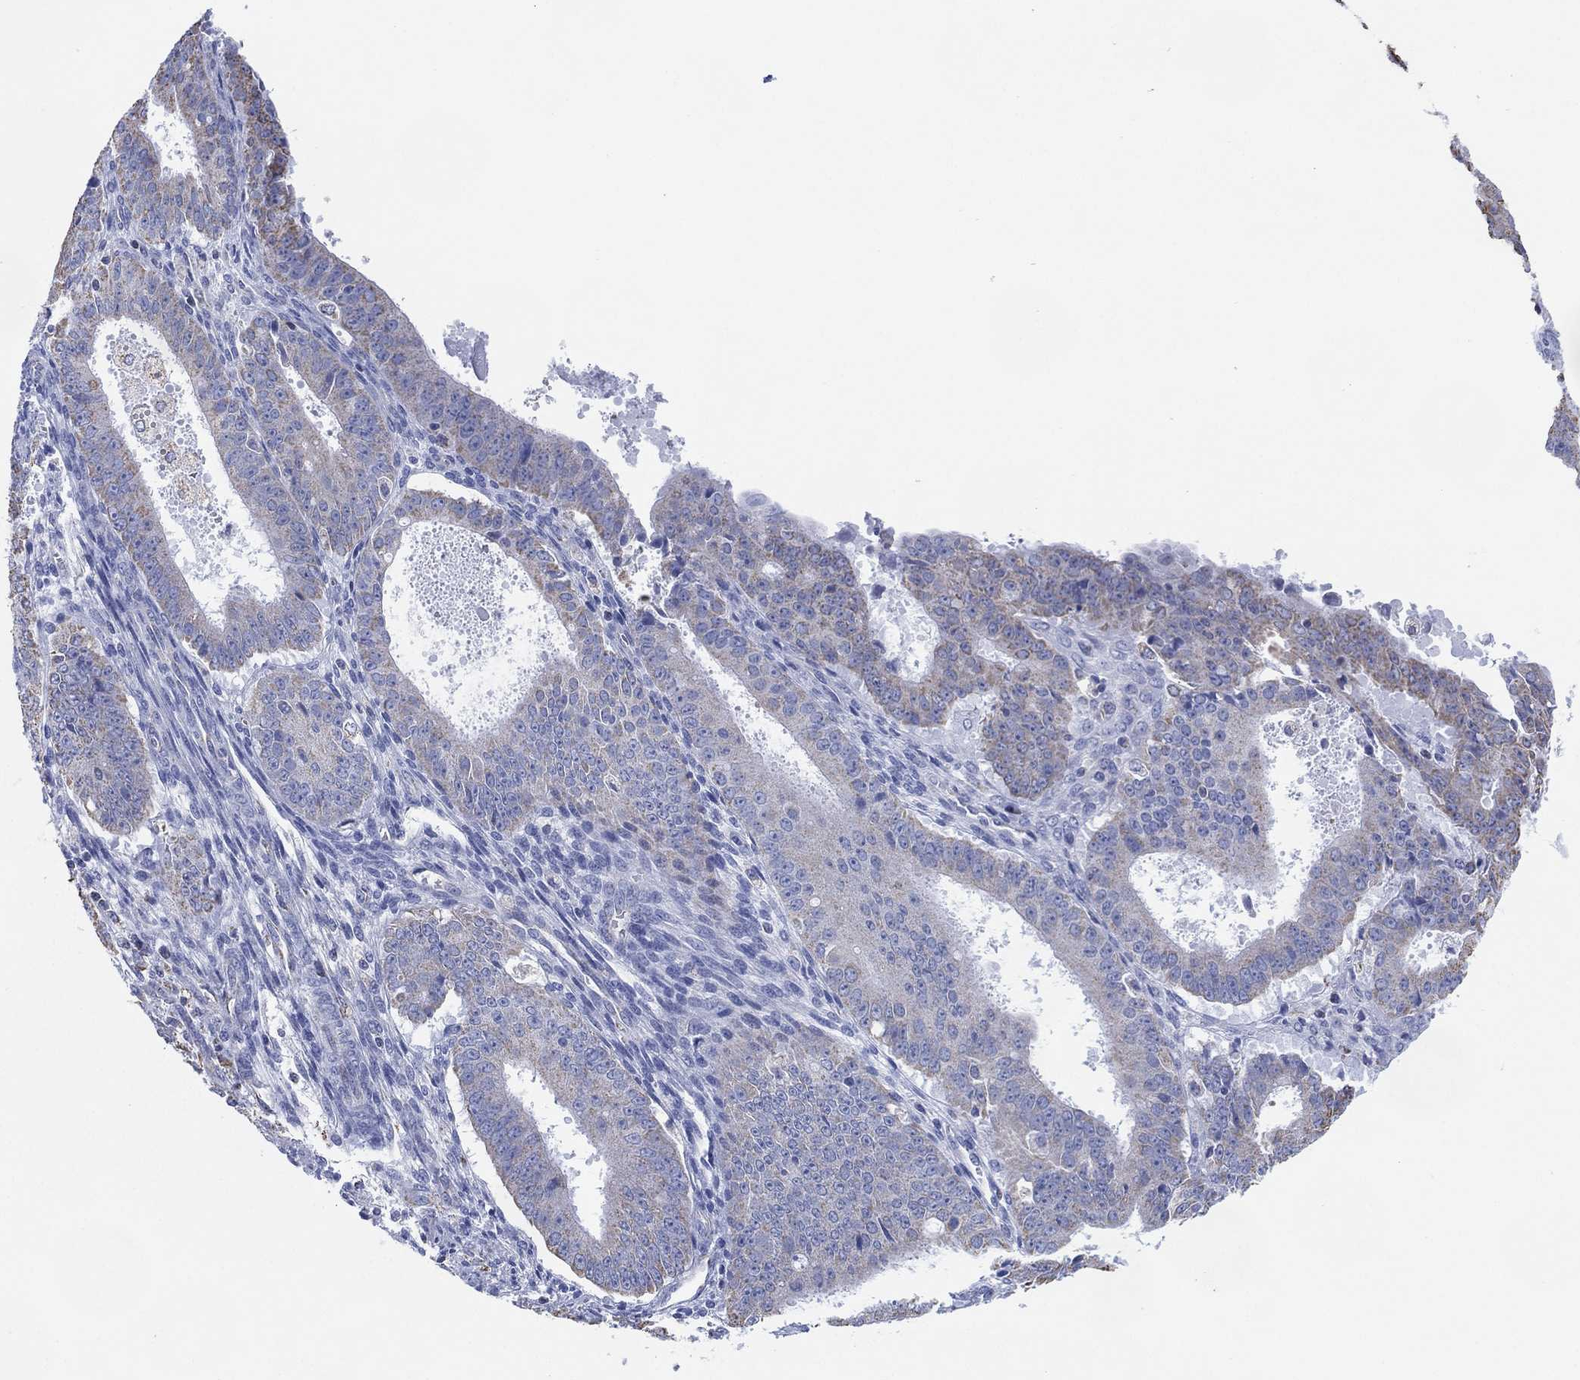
{"staining": {"intensity": "negative", "quantity": "none", "location": "none"}, "tissue": "ovarian cancer", "cell_type": "Tumor cells", "image_type": "cancer", "snomed": [{"axis": "morphology", "description": "Carcinoma, endometroid"}, {"axis": "topography", "description": "Ovary"}], "caption": "Immunohistochemistry micrograph of neoplastic tissue: human ovarian cancer stained with DAB (3,3'-diaminobenzidine) demonstrates no significant protein positivity in tumor cells.", "gene": "CFTR", "patient": {"sex": "female", "age": 42}}